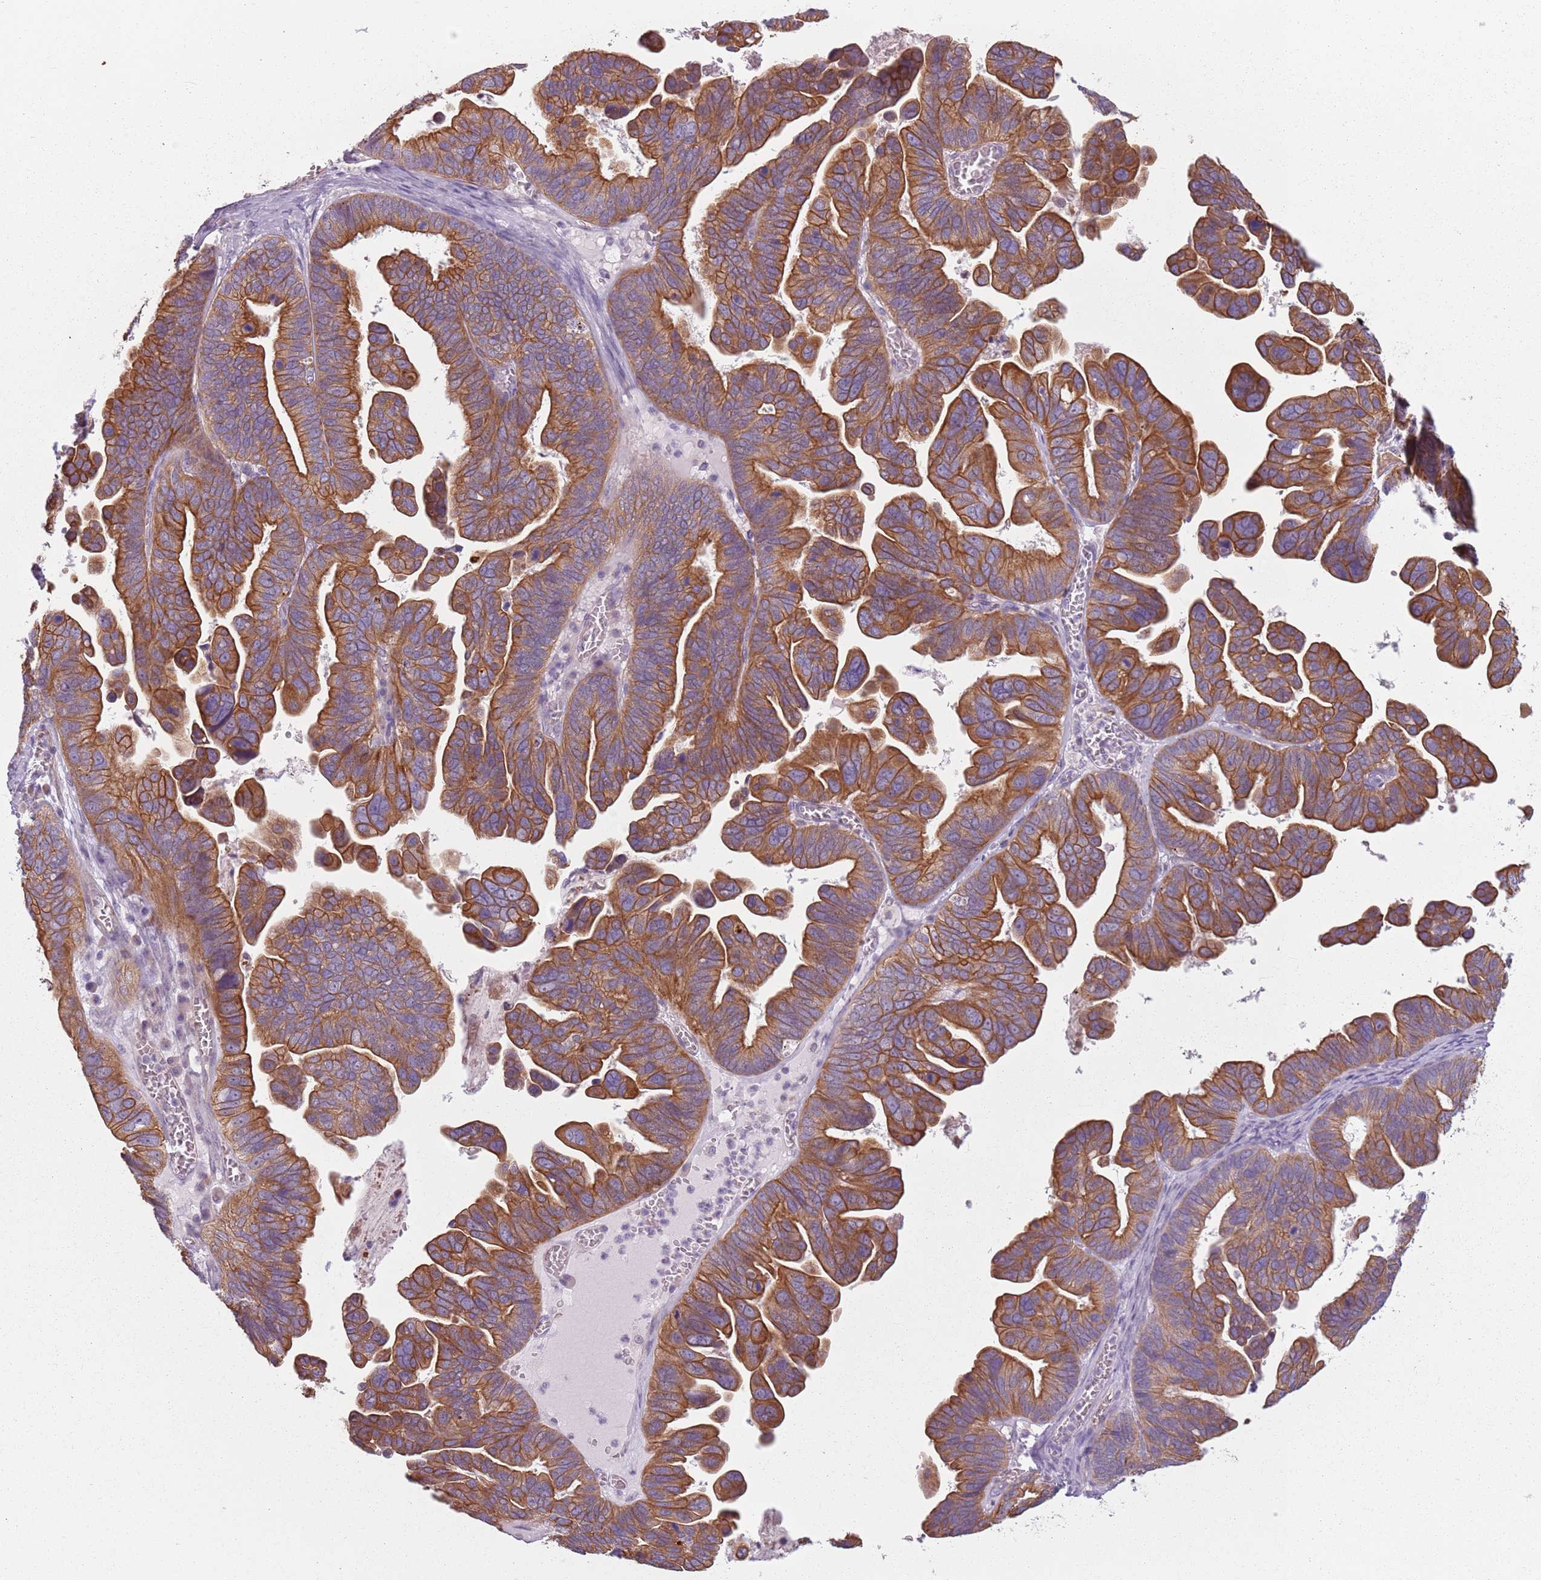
{"staining": {"intensity": "strong", "quantity": ">75%", "location": "cytoplasmic/membranous"}, "tissue": "ovarian cancer", "cell_type": "Tumor cells", "image_type": "cancer", "snomed": [{"axis": "morphology", "description": "Cystadenocarcinoma, serous, NOS"}, {"axis": "topography", "description": "Ovary"}], "caption": "A histopathology image of ovarian cancer stained for a protein reveals strong cytoplasmic/membranous brown staining in tumor cells.", "gene": "TLCD2", "patient": {"sex": "female", "age": 56}}